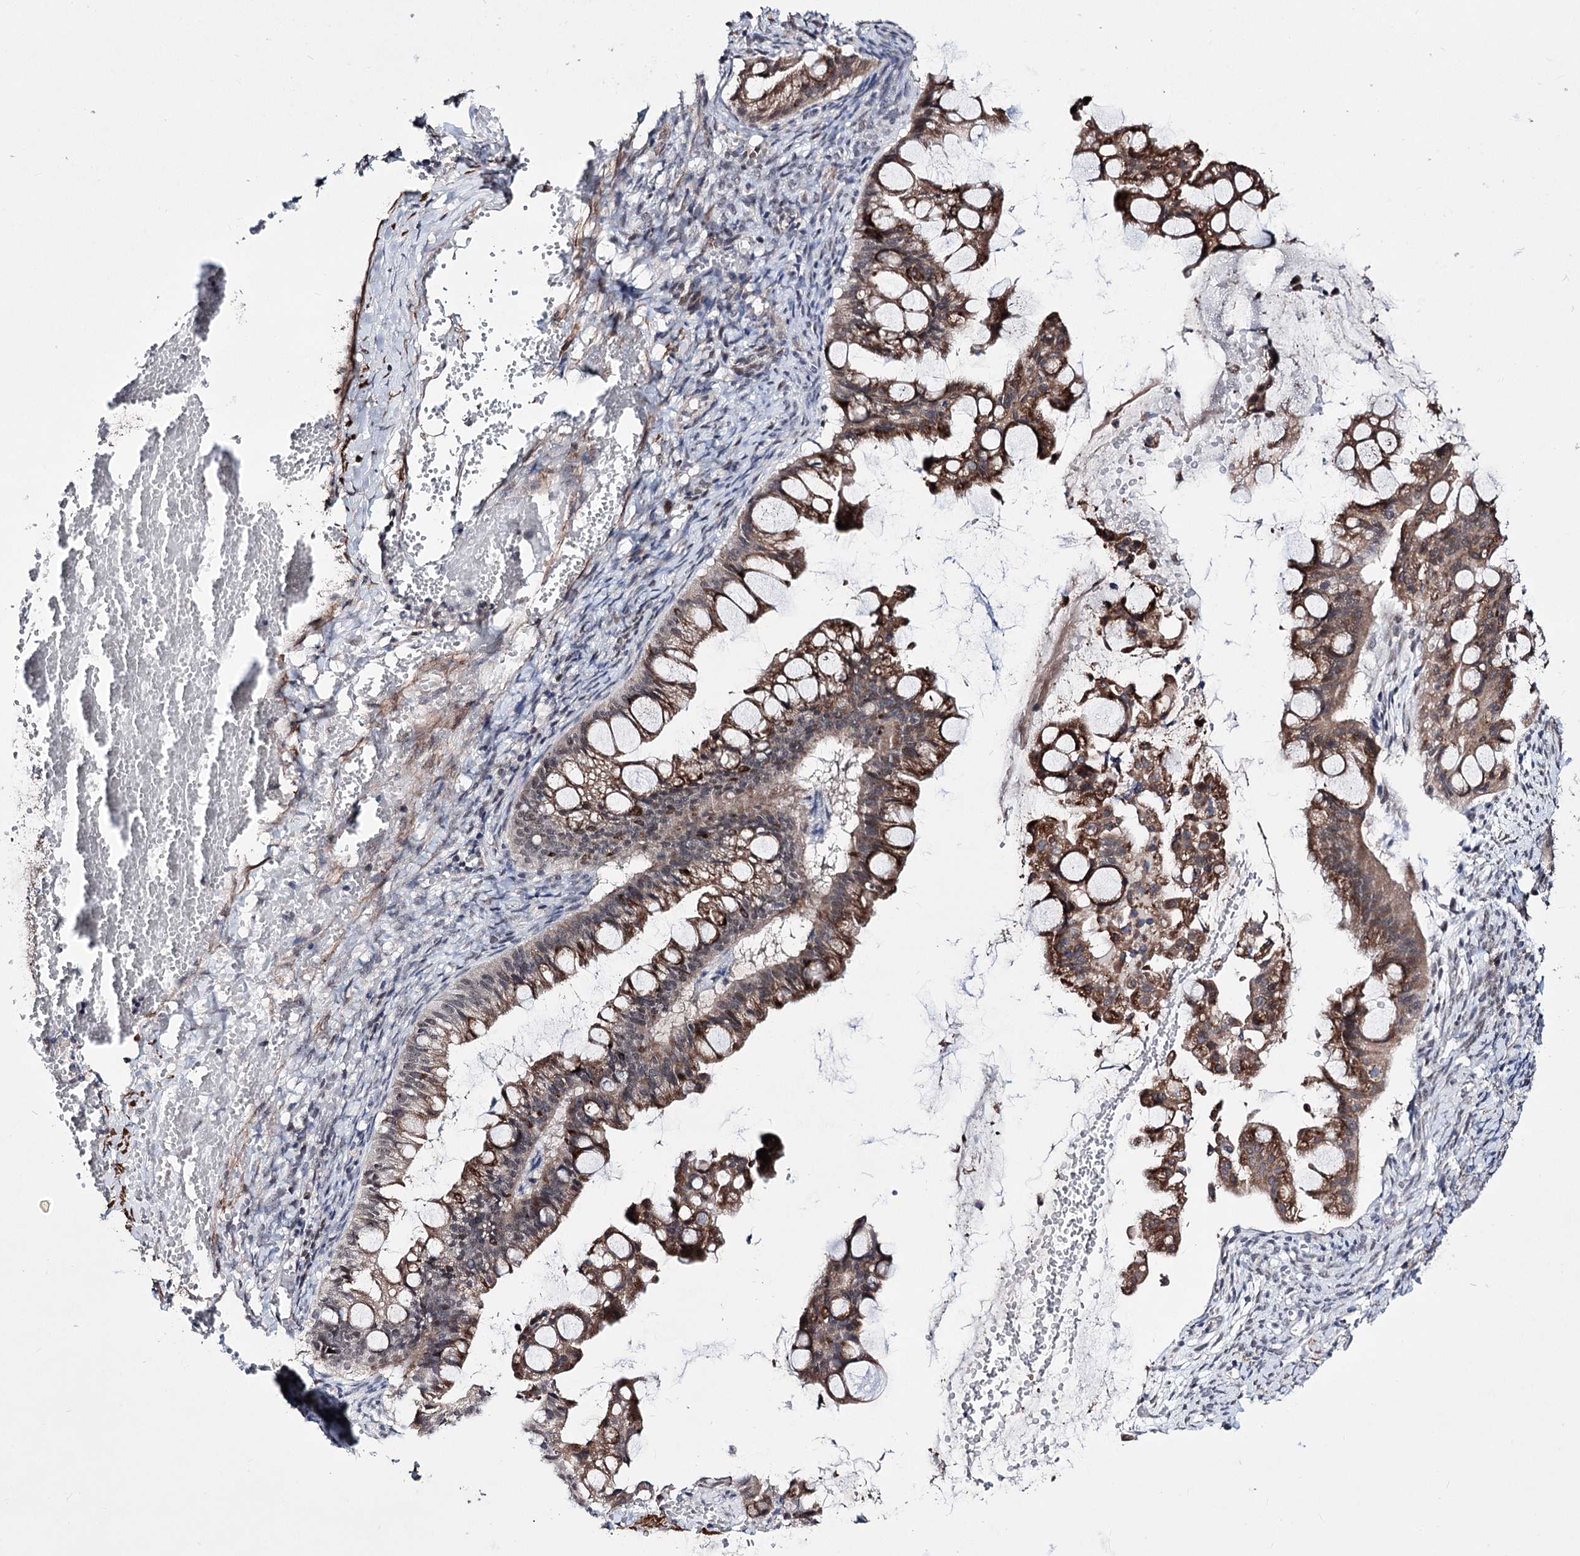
{"staining": {"intensity": "moderate", "quantity": ">75%", "location": "cytoplasmic/membranous"}, "tissue": "ovarian cancer", "cell_type": "Tumor cells", "image_type": "cancer", "snomed": [{"axis": "morphology", "description": "Cystadenocarcinoma, mucinous, NOS"}, {"axis": "topography", "description": "Ovary"}], "caption": "Protein expression analysis of mucinous cystadenocarcinoma (ovarian) exhibits moderate cytoplasmic/membranous staining in about >75% of tumor cells. (Stains: DAB (3,3'-diaminobenzidine) in brown, nuclei in blue, Microscopy: brightfield microscopy at high magnification).", "gene": "PPRC1", "patient": {"sex": "female", "age": 73}}